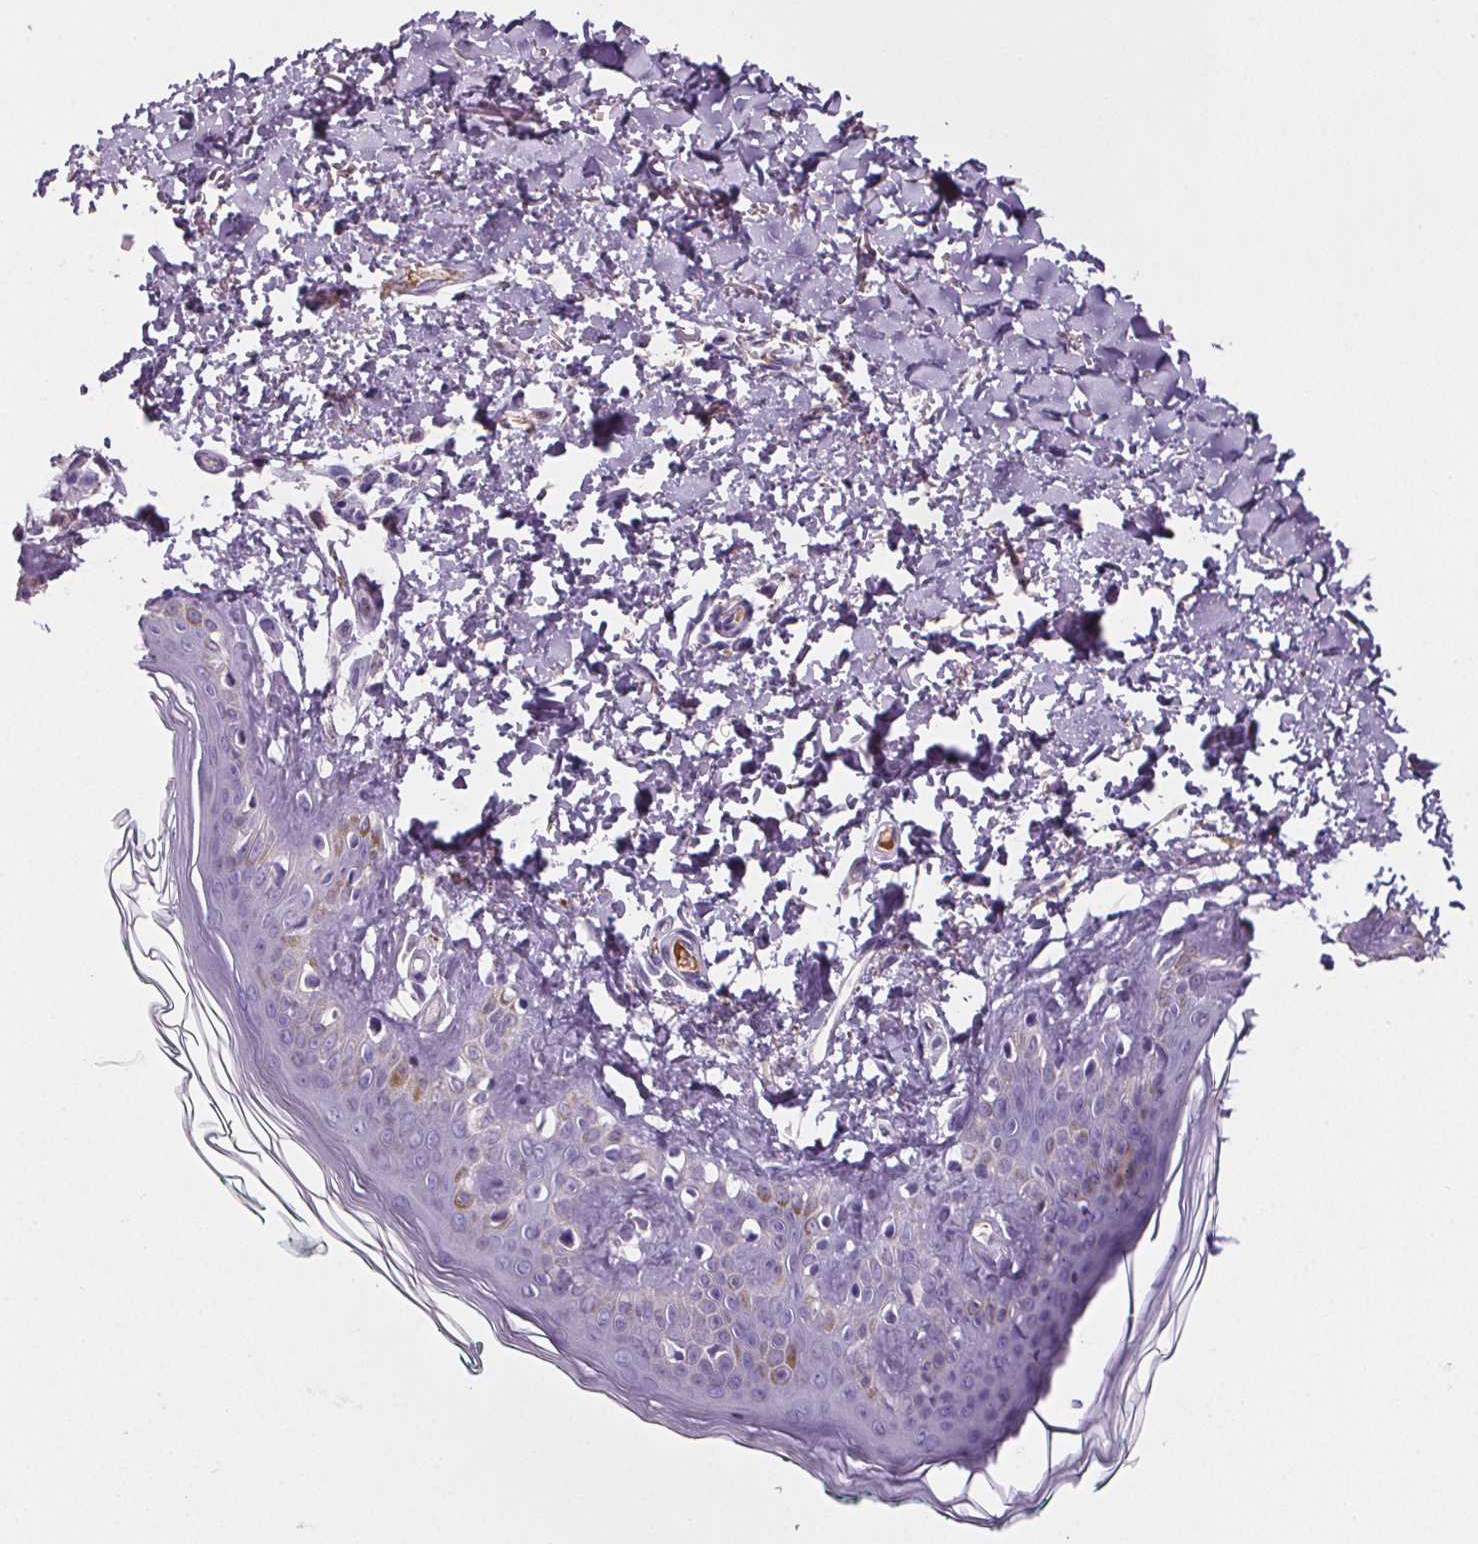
{"staining": {"intensity": "negative", "quantity": "none", "location": "none"}, "tissue": "skin", "cell_type": "Fibroblasts", "image_type": "normal", "snomed": [{"axis": "morphology", "description": "Normal tissue, NOS"}, {"axis": "topography", "description": "Skin"}, {"axis": "topography", "description": "Peripheral nerve tissue"}], "caption": "Skin was stained to show a protein in brown. There is no significant expression in fibroblasts. Nuclei are stained in blue.", "gene": "CD5L", "patient": {"sex": "female", "age": 45}}